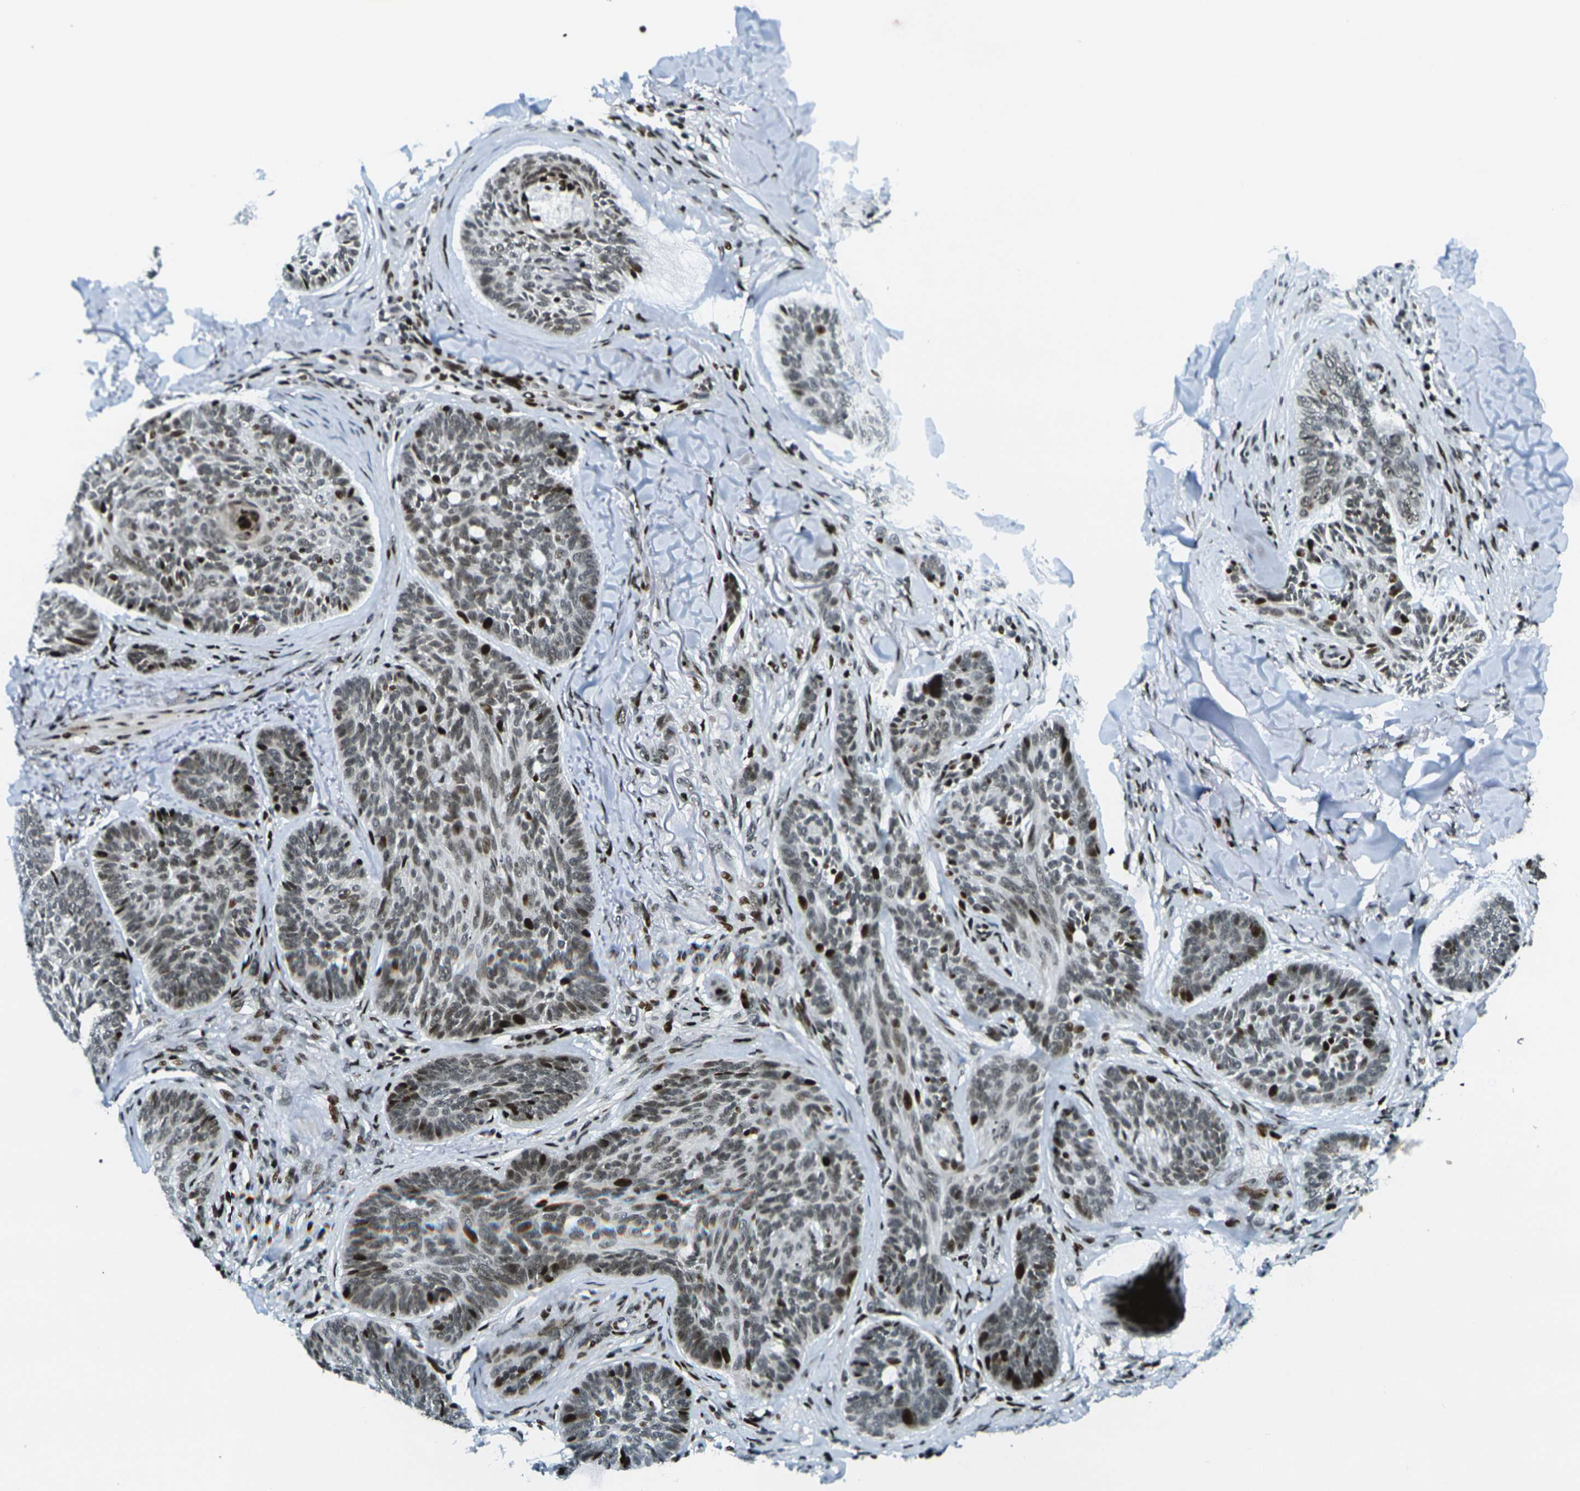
{"staining": {"intensity": "moderate", "quantity": ">75%", "location": "nuclear"}, "tissue": "skin cancer", "cell_type": "Tumor cells", "image_type": "cancer", "snomed": [{"axis": "morphology", "description": "Basal cell carcinoma"}, {"axis": "topography", "description": "Skin"}], "caption": "This is an image of immunohistochemistry staining of skin cancer, which shows moderate positivity in the nuclear of tumor cells.", "gene": "H3-3A", "patient": {"sex": "male", "age": 43}}